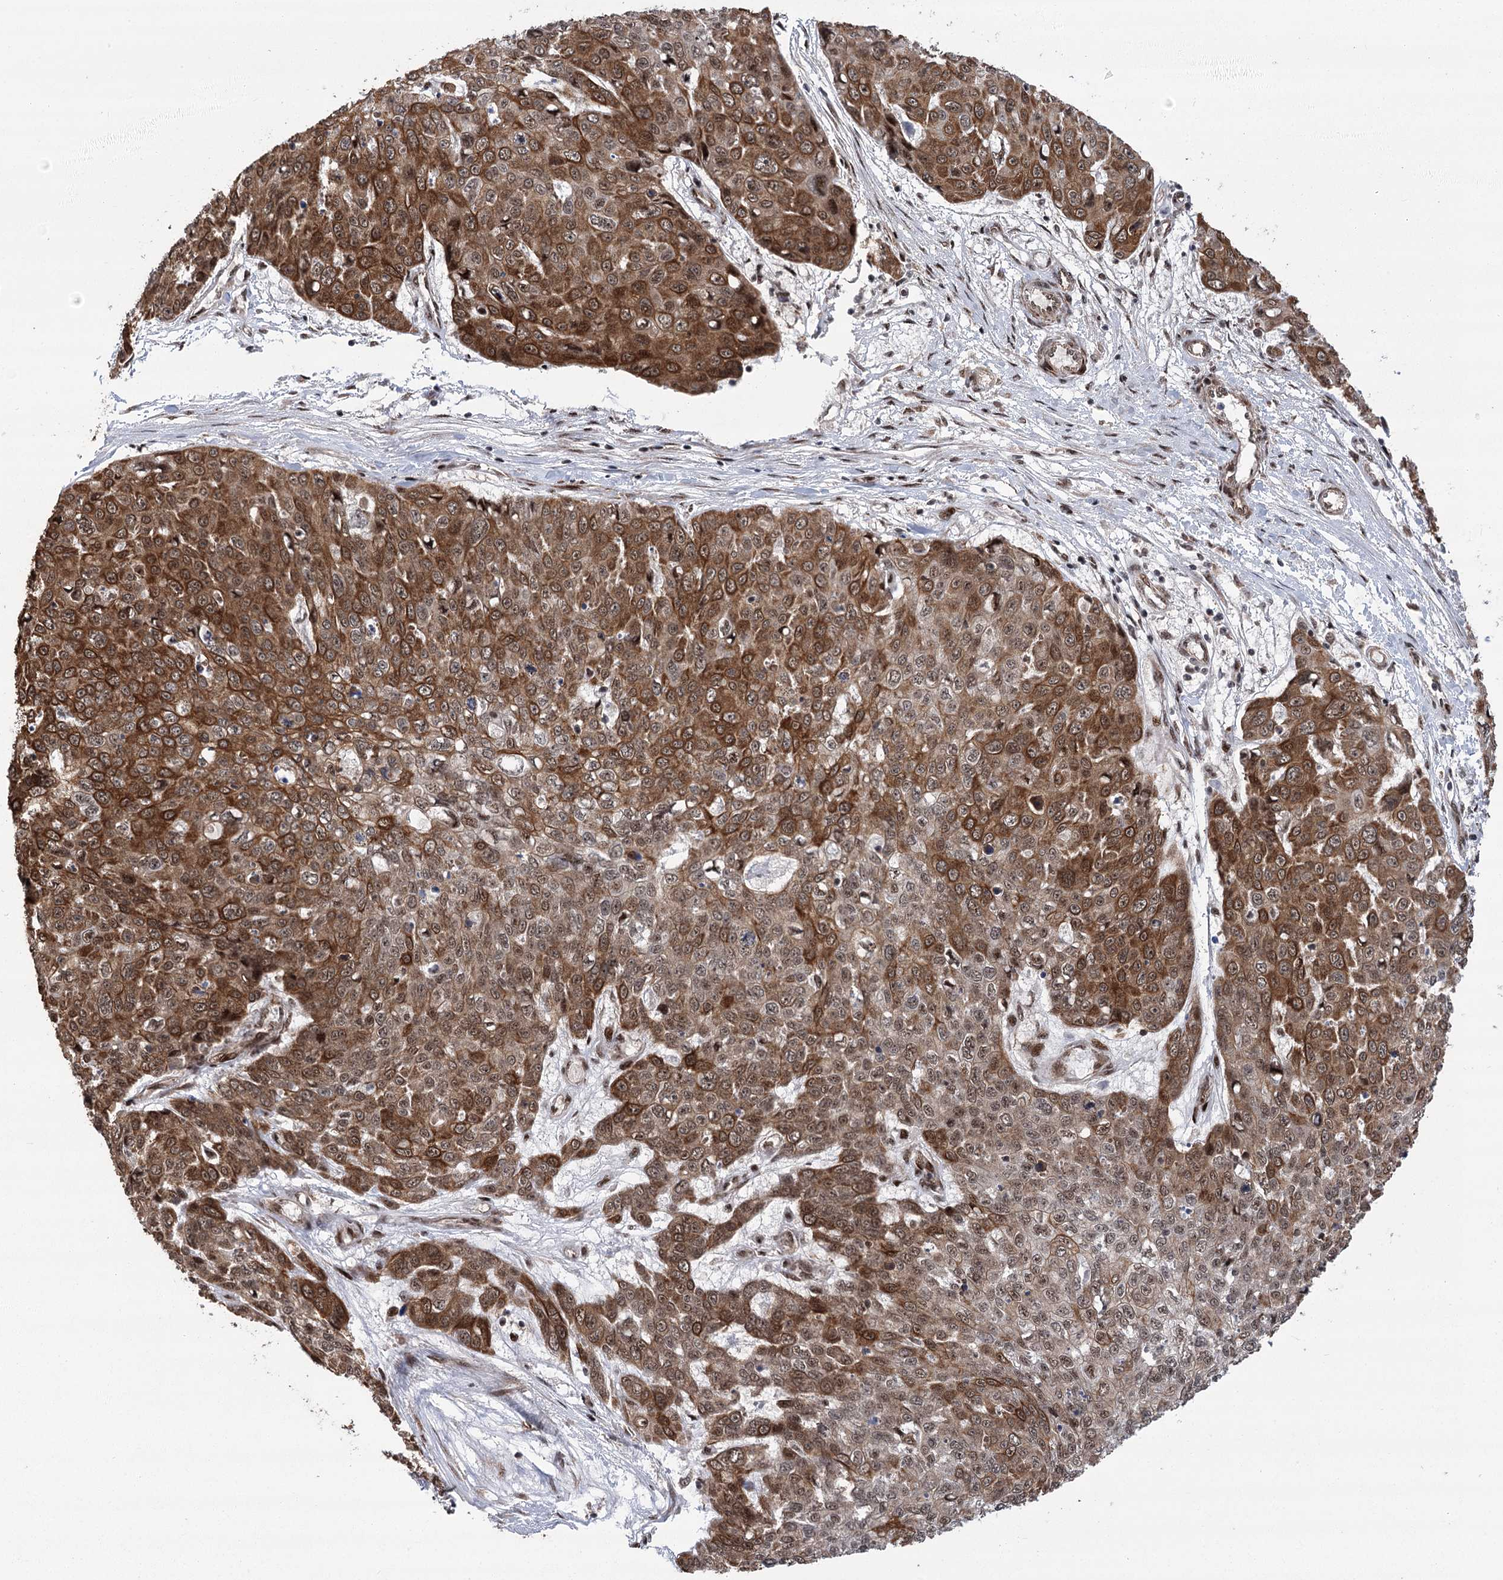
{"staining": {"intensity": "strong", "quantity": ">75%", "location": "cytoplasmic/membranous"}, "tissue": "skin cancer", "cell_type": "Tumor cells", "image_type": "cancer", "snomed": [{"axis": "morphology", "description": "Squamous cell carcinoma, NOS"}, {"axis": "topography", "description": "Skin"}], "caption": "Protein expression analysis of human skin cancer reveals strong cytoplasmic/membranous positivity in approximately >75% of tumor cells.", "gene": "PARM1", "patient": {"sex": "male", "age": 71}}